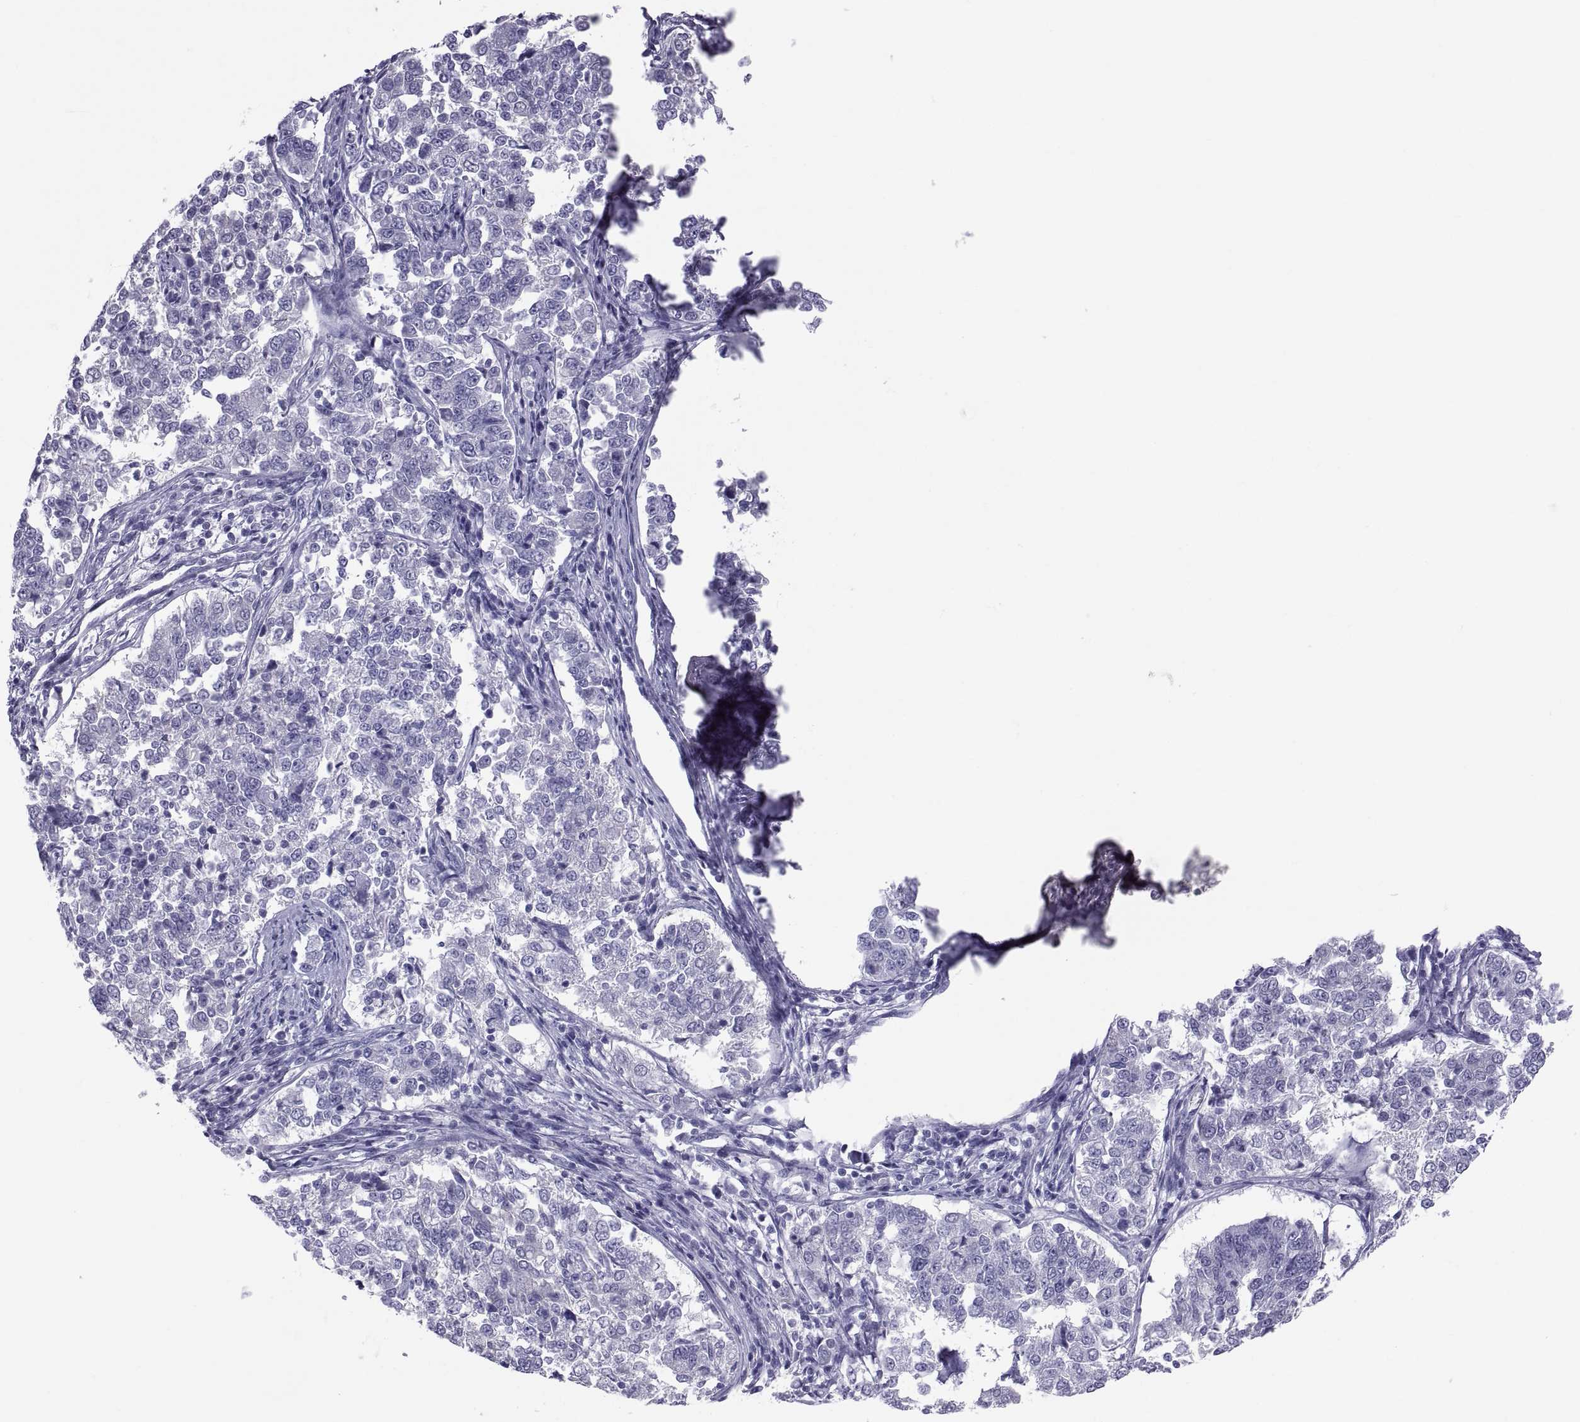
{"staining": {"intensity": "negative", "quantity": "none", "location": "none"}, "tissue": "endometrial cancer", "cell_type": "Tumor cells", "image_type": "cancer", "snomed": [{"axis": "morphology", "description": "Adenocarcinoma, NOS"}, {"axis": "topography", "description": "Endometrium"}], "caption": "There is no significant positivity in tumor cells of endometrial cancer (adenocarcinoma).", "gene": "RNASE12", "patient": {"sex": "female", "age": 43}}